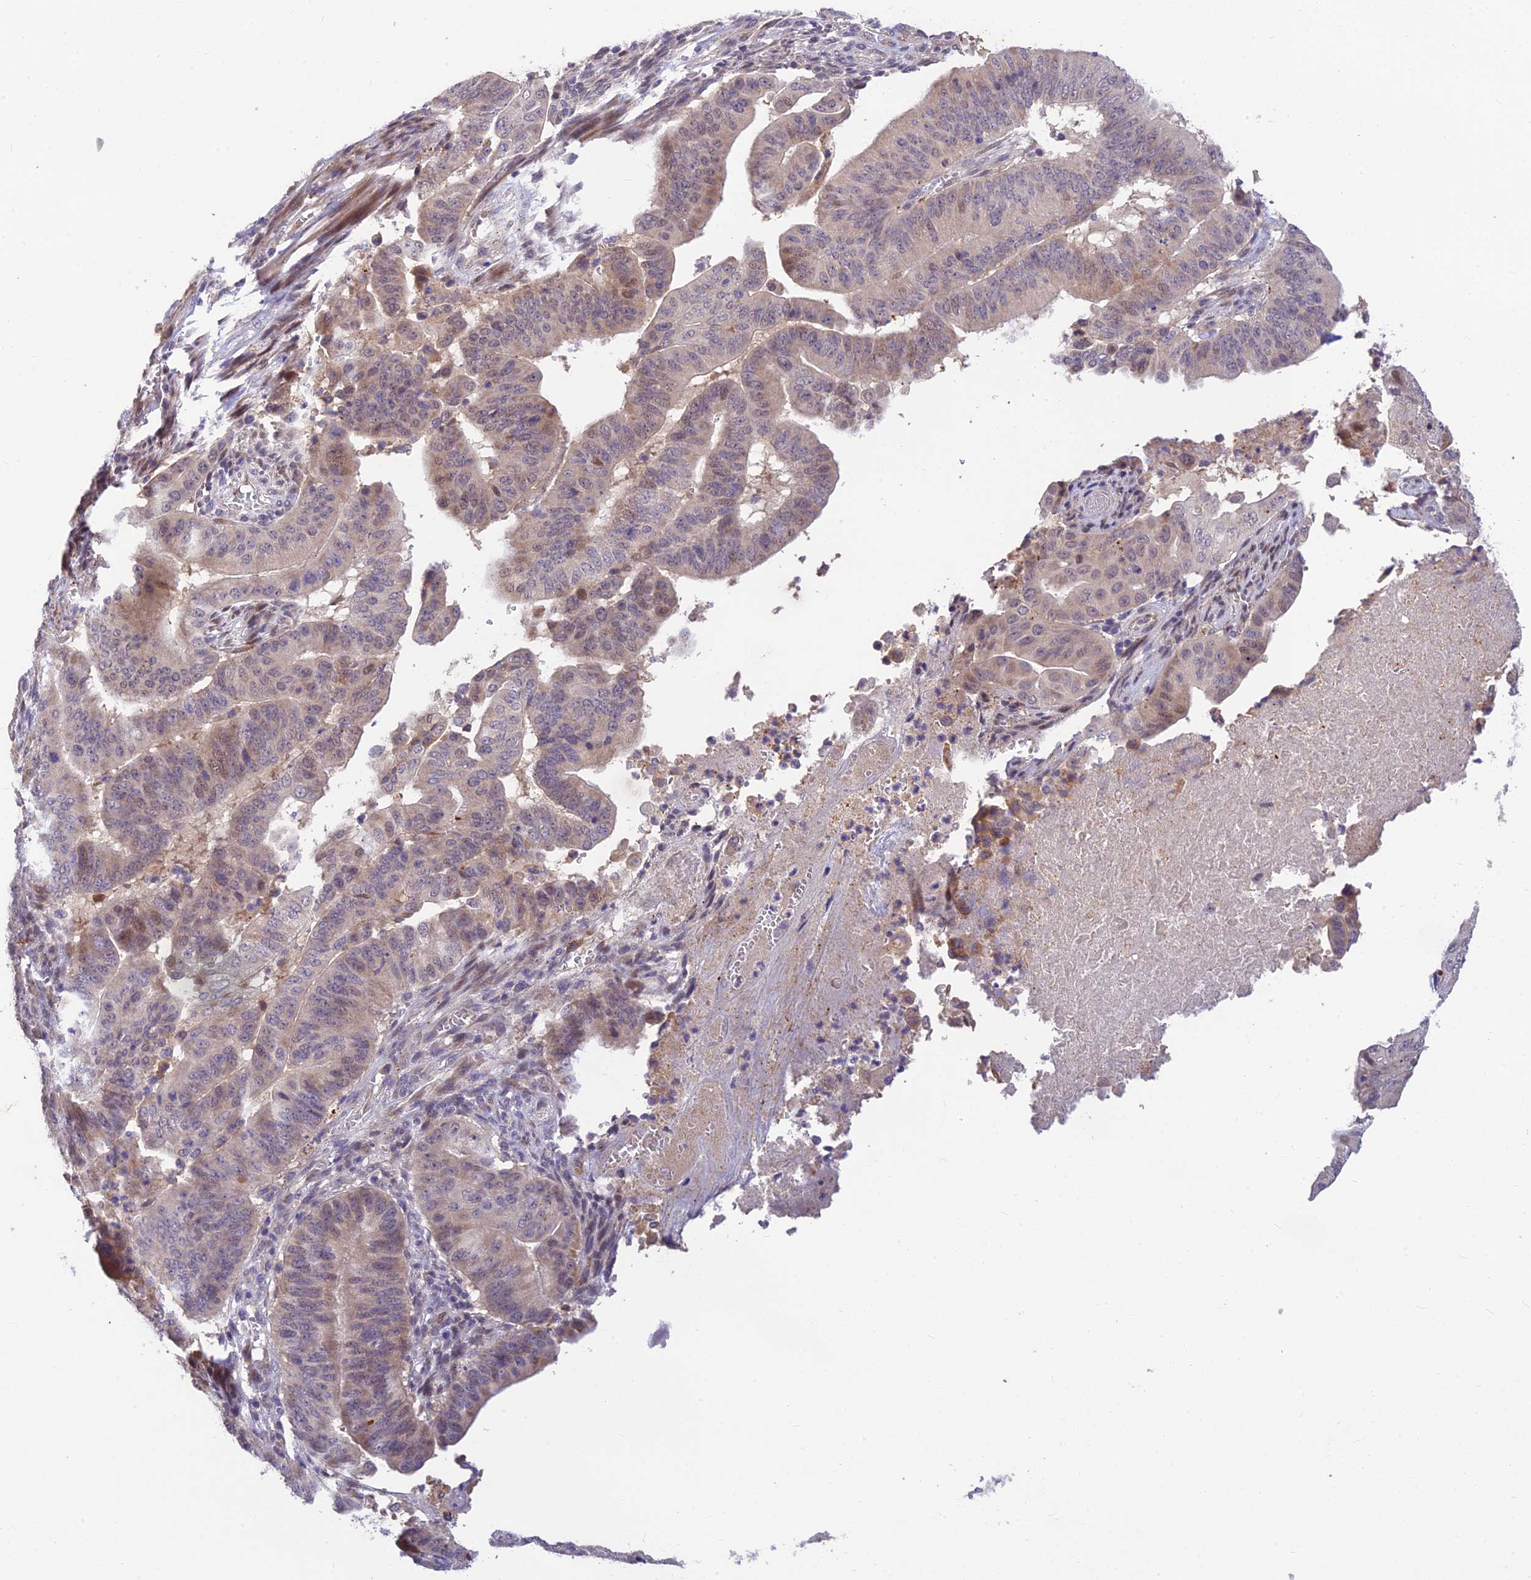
{"staining": {"intensity": "weak", "quantity": "<25%", "location": "cytoplasmic/membranous,nuclear"}, "tissue": "pancreatic cancer", "cell_type": "Tumor cells", "image_type": "cancer", "snomed": [{"axis": "morphology", "description": "Adenocarcinoma, NOS"}, {"axis": "topography", "description": "Pancreas"}], "caption": "Human adenocarcinoma (pancreatic) stained for a protein using immunohistochemistry demonstrates no expression in tumor cells.", "gene": "ASPDH", "patient": {"sex": "female", "age": 77}}